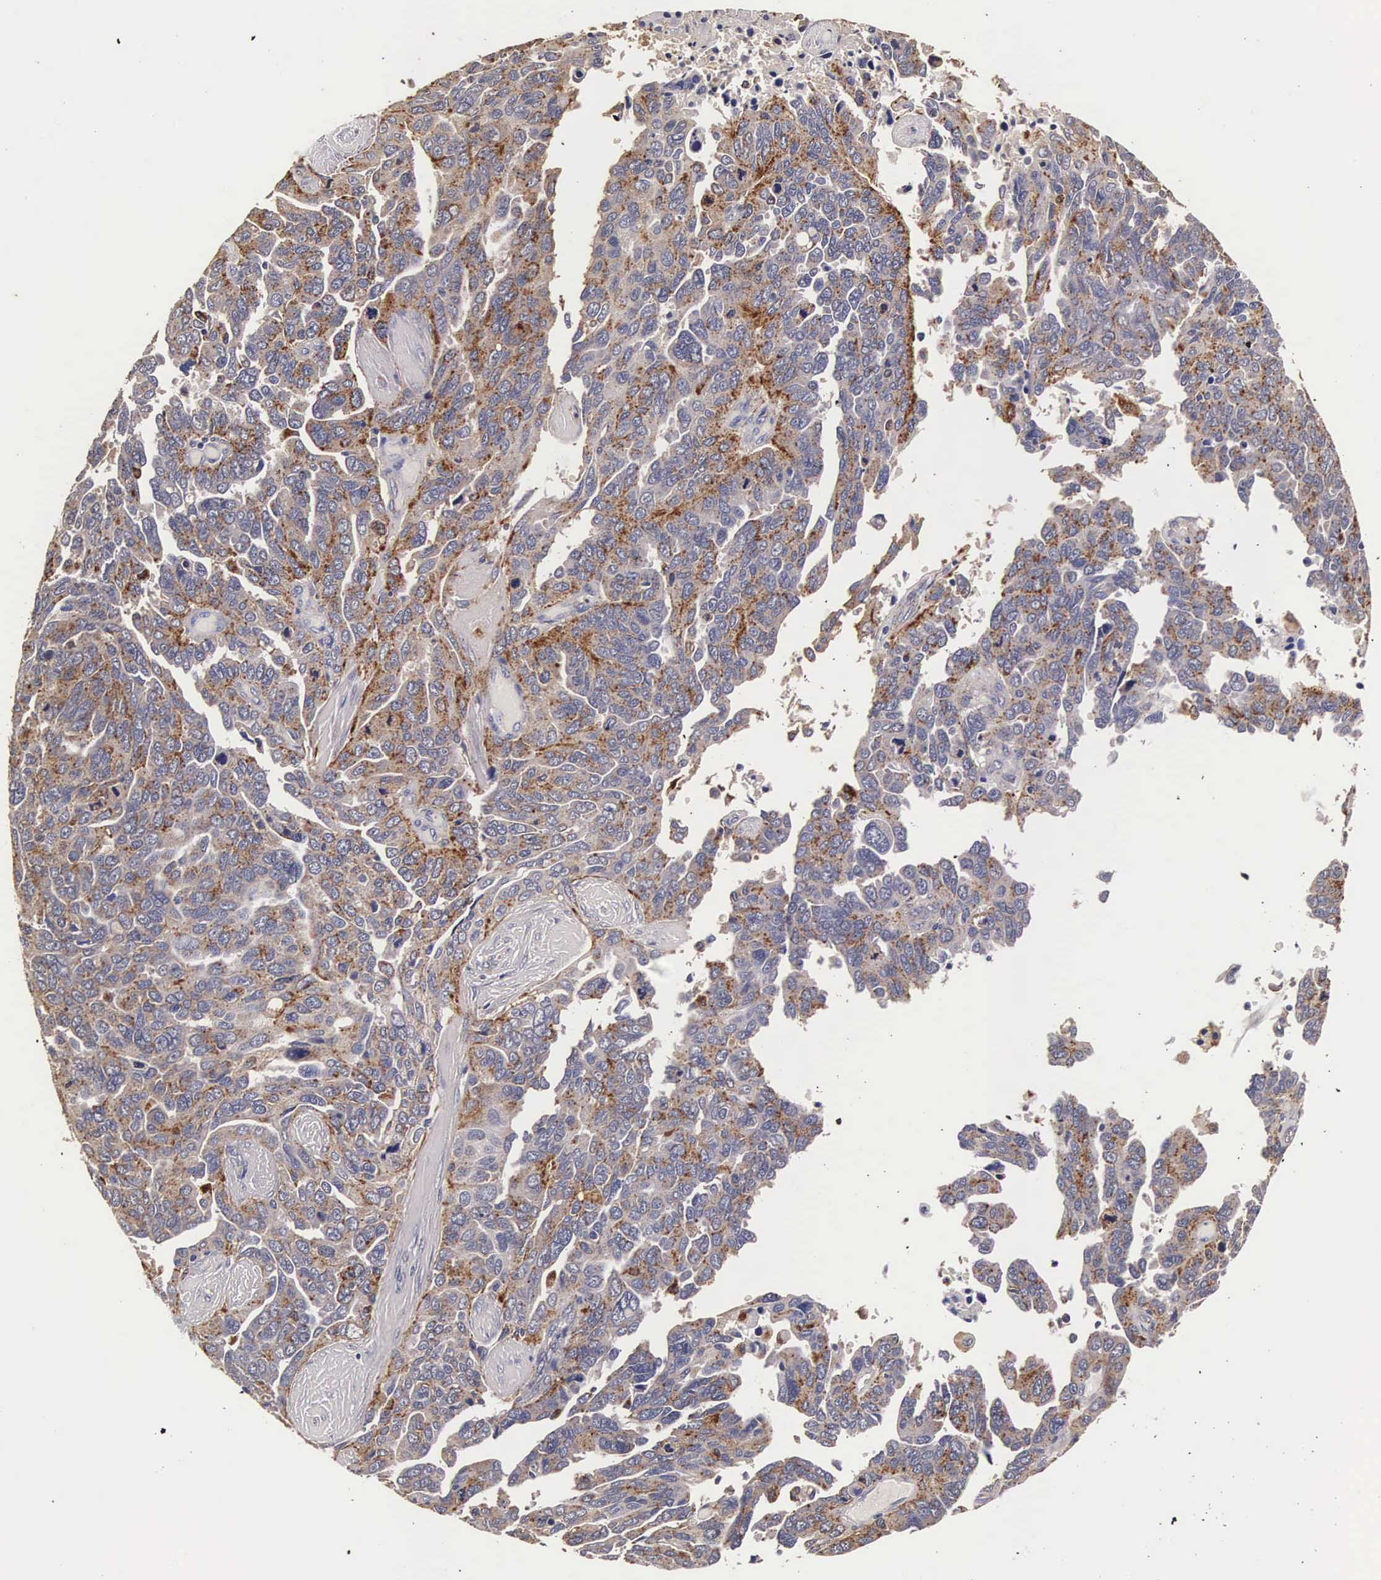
{"staining": {"intensity": "moderate", "quantity": ">75%", "location": "cytoplasmic/membranous"}, "tissue": "ovarian cancer", "cell_type": "Tumor cells", "image_type": "cancer", "snomed": [{"axis": "morphology", "description": "Cystadenocarcinoma, serous, NOS"}, {"axis": "topography", "description": "Ovary"}], "caption": "IHC histopathology image of neoplastic tissue: human ovarian cancer (serous cystadenocarcinoma) stained using IHC shows medium levels of moderate protein expression localized specifically in the cytoplasmic/membranous of tumor cells, appearing as a cytoplasmic/membranous brown color.", "gene": "CTSB", "patient": {"sex": "female", "age": 64}}